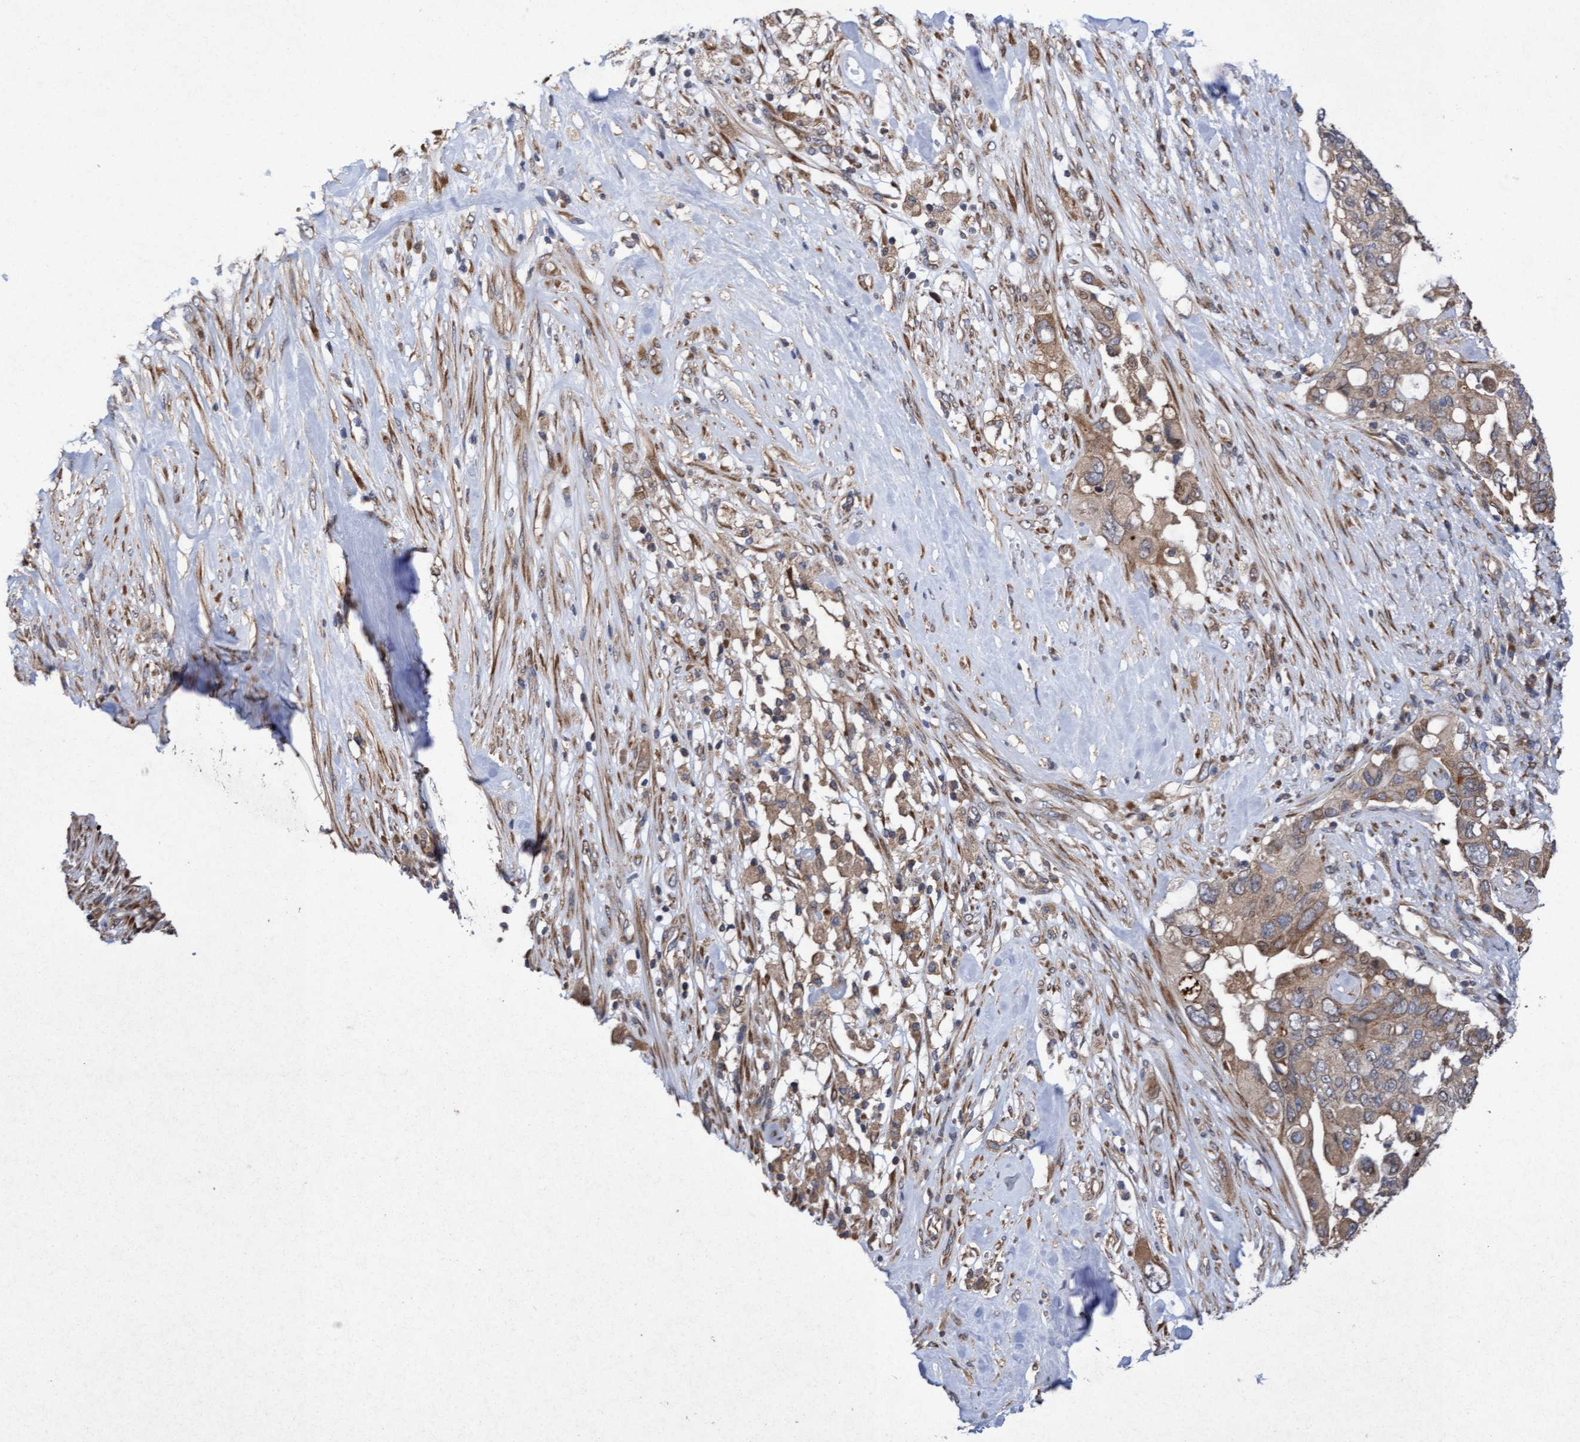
{"staining": {"intensity": "moderate", "quantity": ">75%", "location": "cytoplasmic/membranous"}, "tissue": "pancreatic cancer", "cell_type": "Tumor cells", "image_type": "cancer", "snomed": [{"axis": "morphology", "description": "Adenocarcinoma, NOS"}, {"axis": "topography", "description": "Pancreas"}], "caption": "The photomicrograph reveals staining of pancreatic cancer (adenocarcinoma), revealing moderate cytoplasmic/membranous protein expression (brown color) within tumor cells.", "gene": "ELP5", "patient": {"sex": "female", "age": 56}}